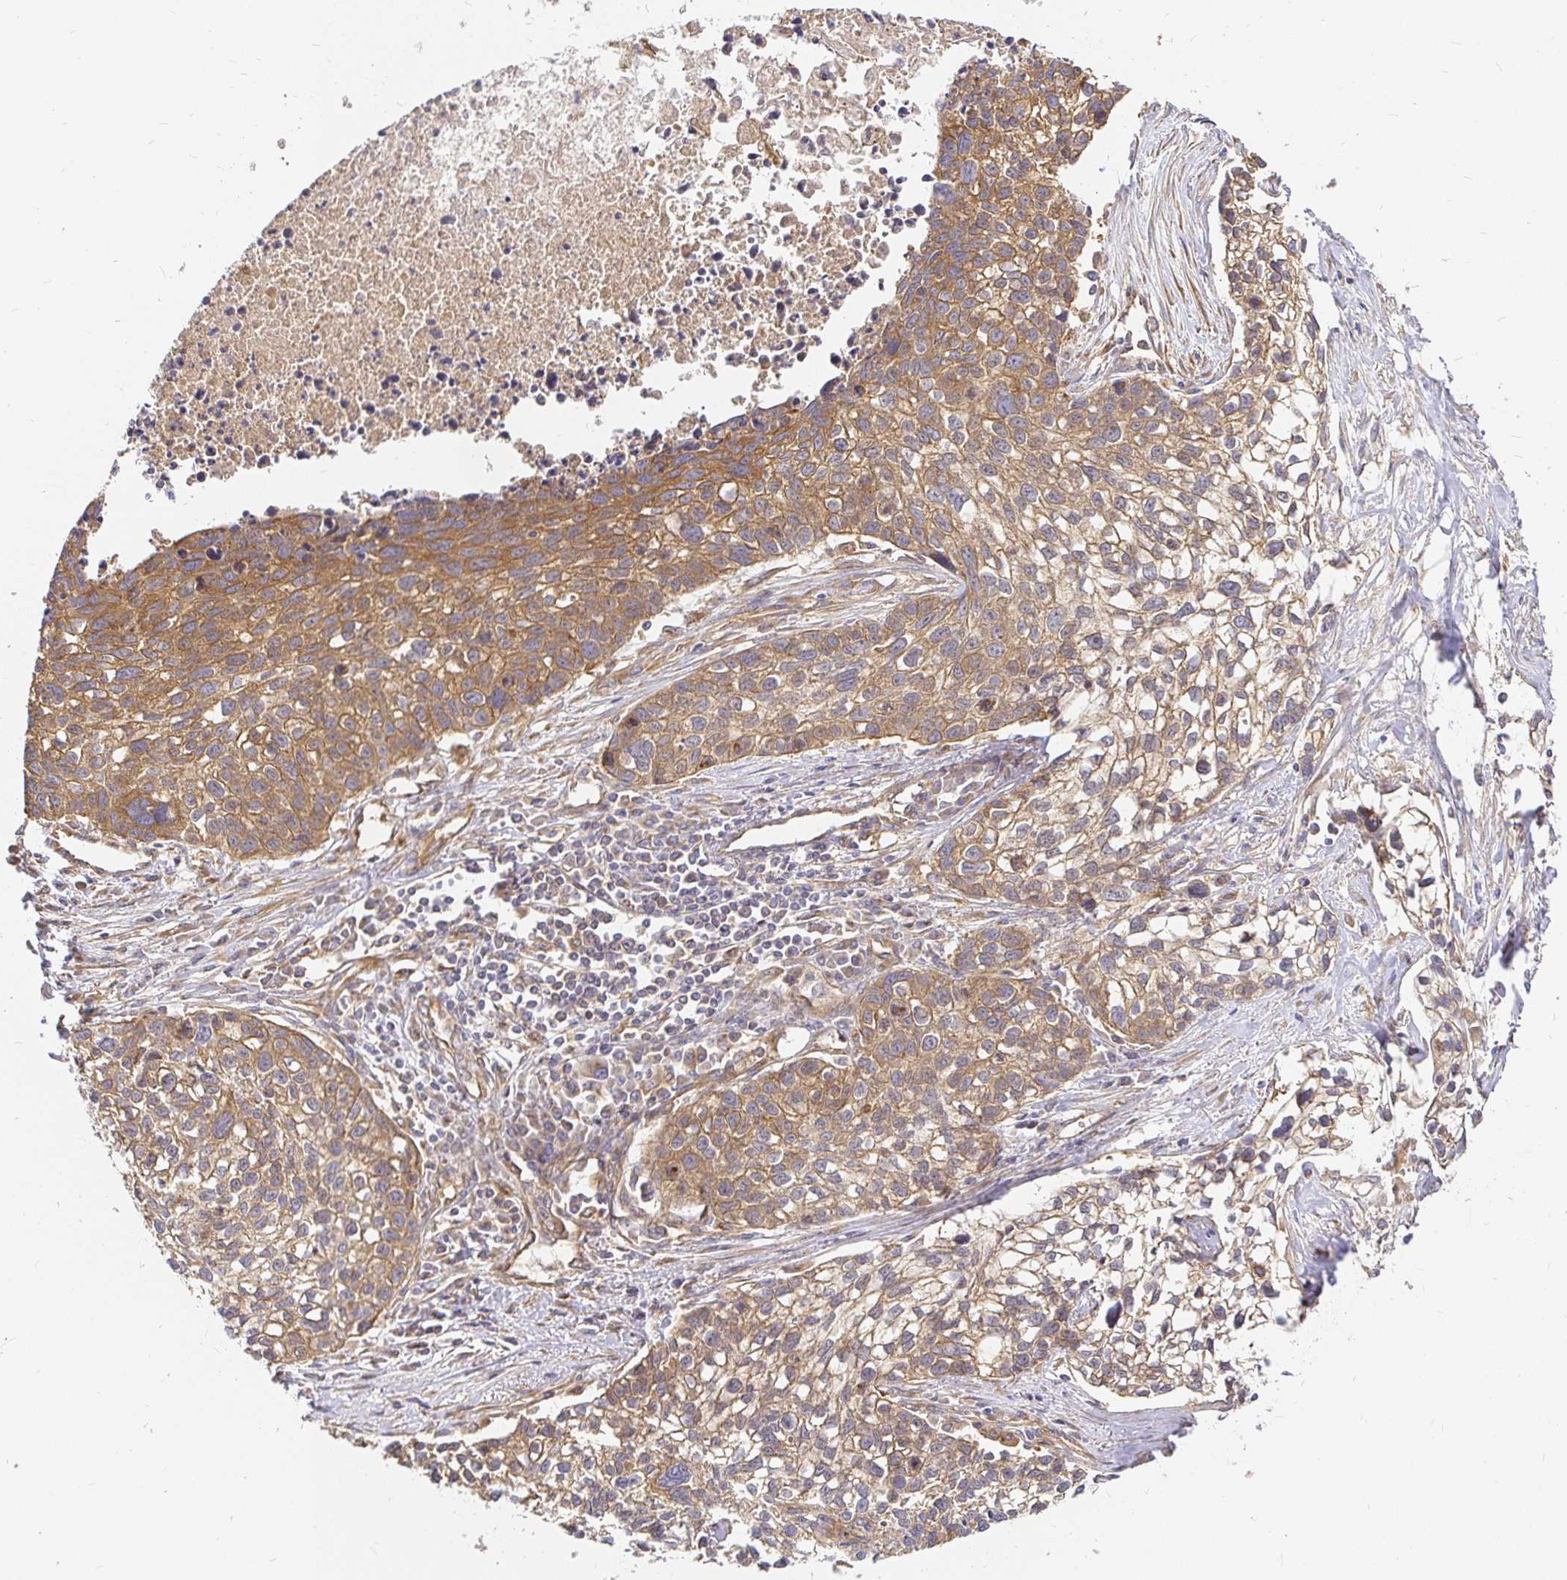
{"staining": {"intensity": "moderate", "quantity": ">75%", "location": "cytoplasmic/membranous"}, "tissue": "lung cancer", "cell_type": "Tumor cells", "image_type": "cancer", "snomed": [{"axis": "morphology", "description": "Squamous cell carcinoma, NOS"}, {"axis": "topography", "description": "Lung"}], "caption": "Lung squamous cell carcinoma stained with immunohistochemistry displays moderate cytoplasmic/membranous expression in approximately >75% of tumor cells.", "gene": "KIF5B", "patient": {"sex": "male", "age": 74}}